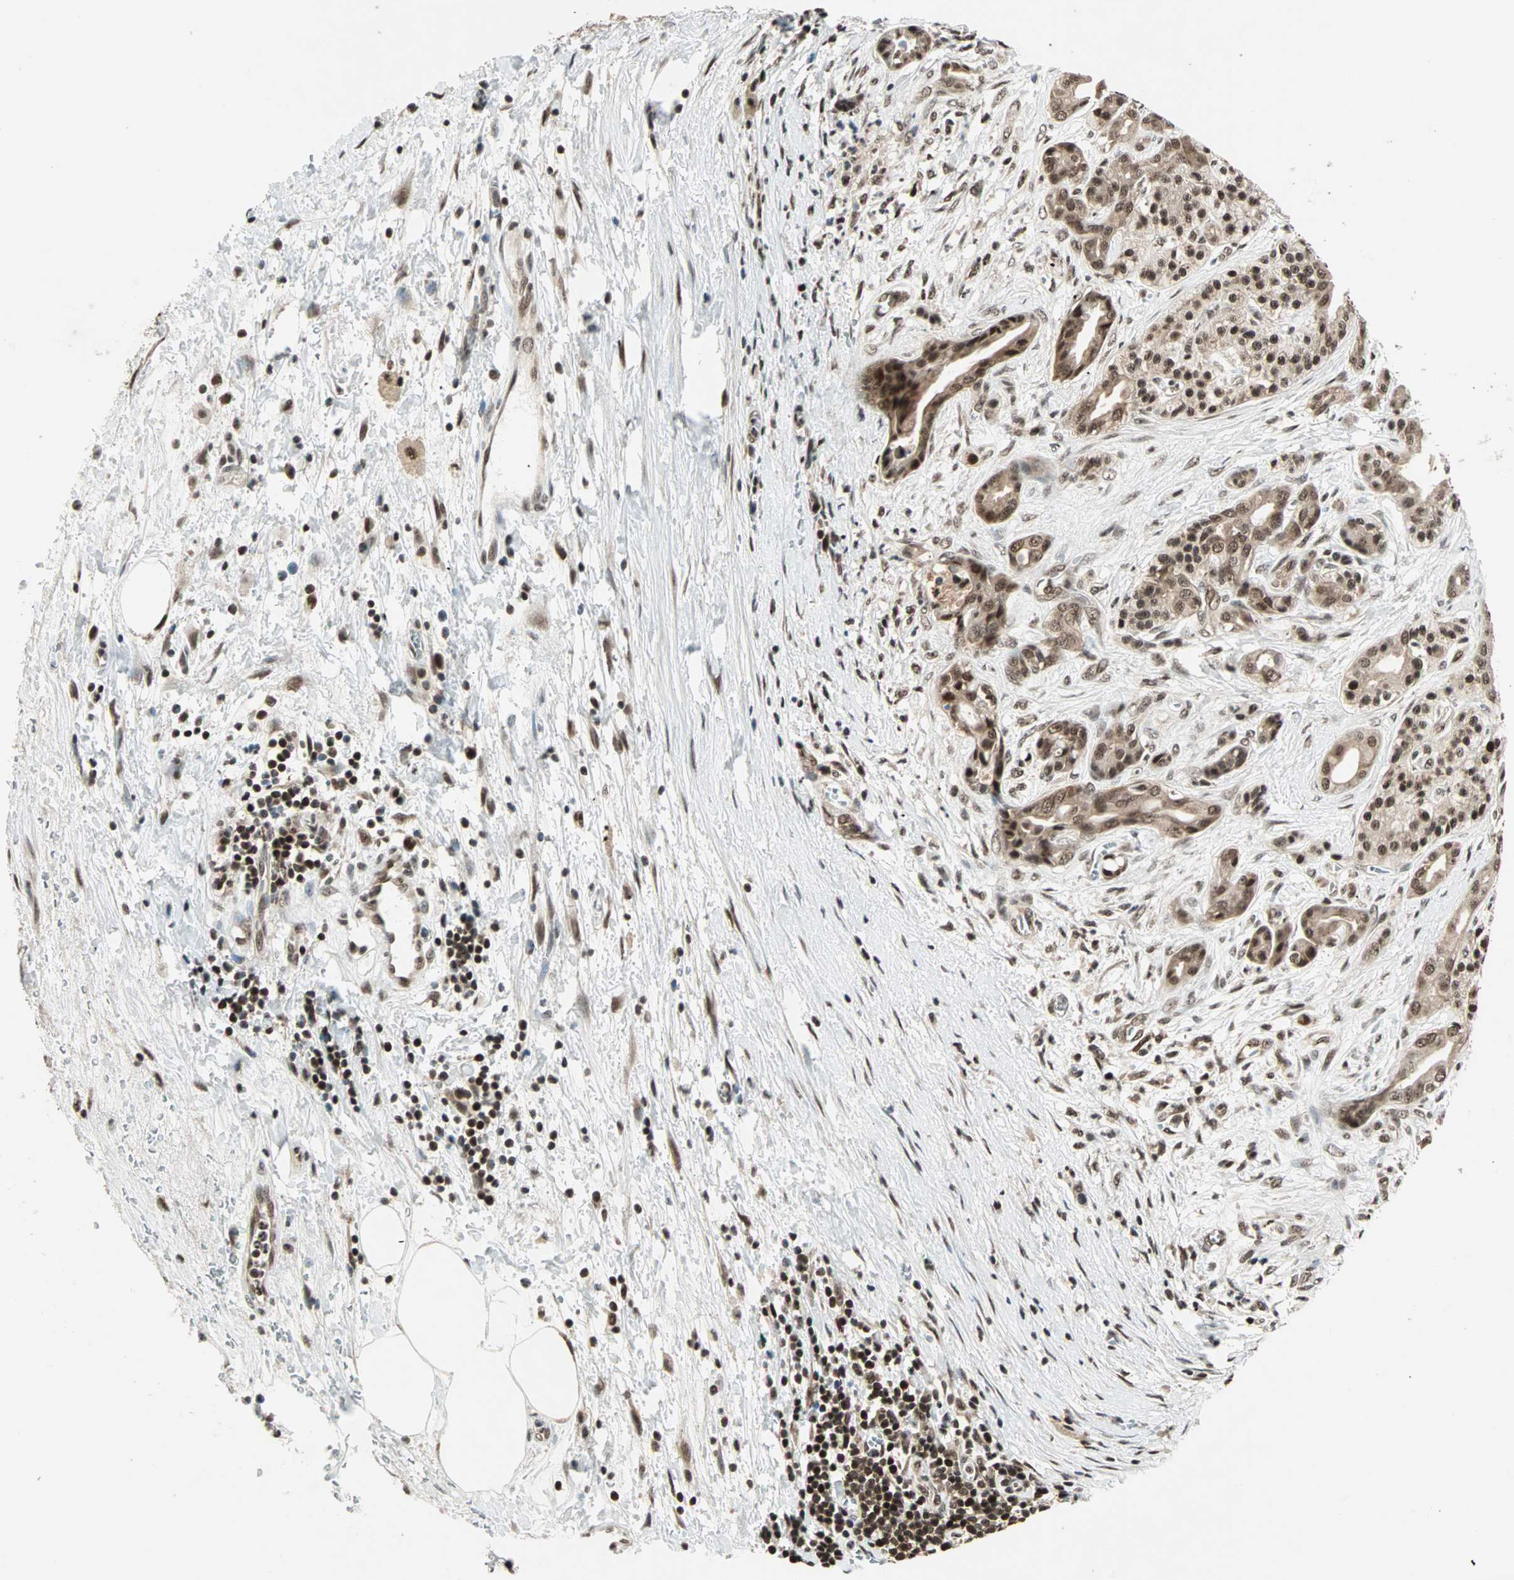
{"staining": {"intensity": "moderate", "quantity": ">75%", "location": "cytoplasmic/membranous,nuclear"}, "tissue": "pancreatic cancer", "cell_type": "Tumor cells", "image_type": "cancer", "snomed": [{"axis": "morphology", "description": "Adenocarcinoma, NOS"}, {"axis": "topography", "description": "Pancreas"}], "caption": "Protein staining of adenocarcinoma (pancreatic) tissue demonstrates moderate cytoplasmic/membranous and nuclear staining in approximately >75% of tumor cells. Using DAB (3,3'-diaminobenzidine) (brown) and hematoxylin (blue) stains, captured at high magnification using brightfield microscopy.", "gene": "ZNF44", "patient": {"sex": "male", "age": 59}}